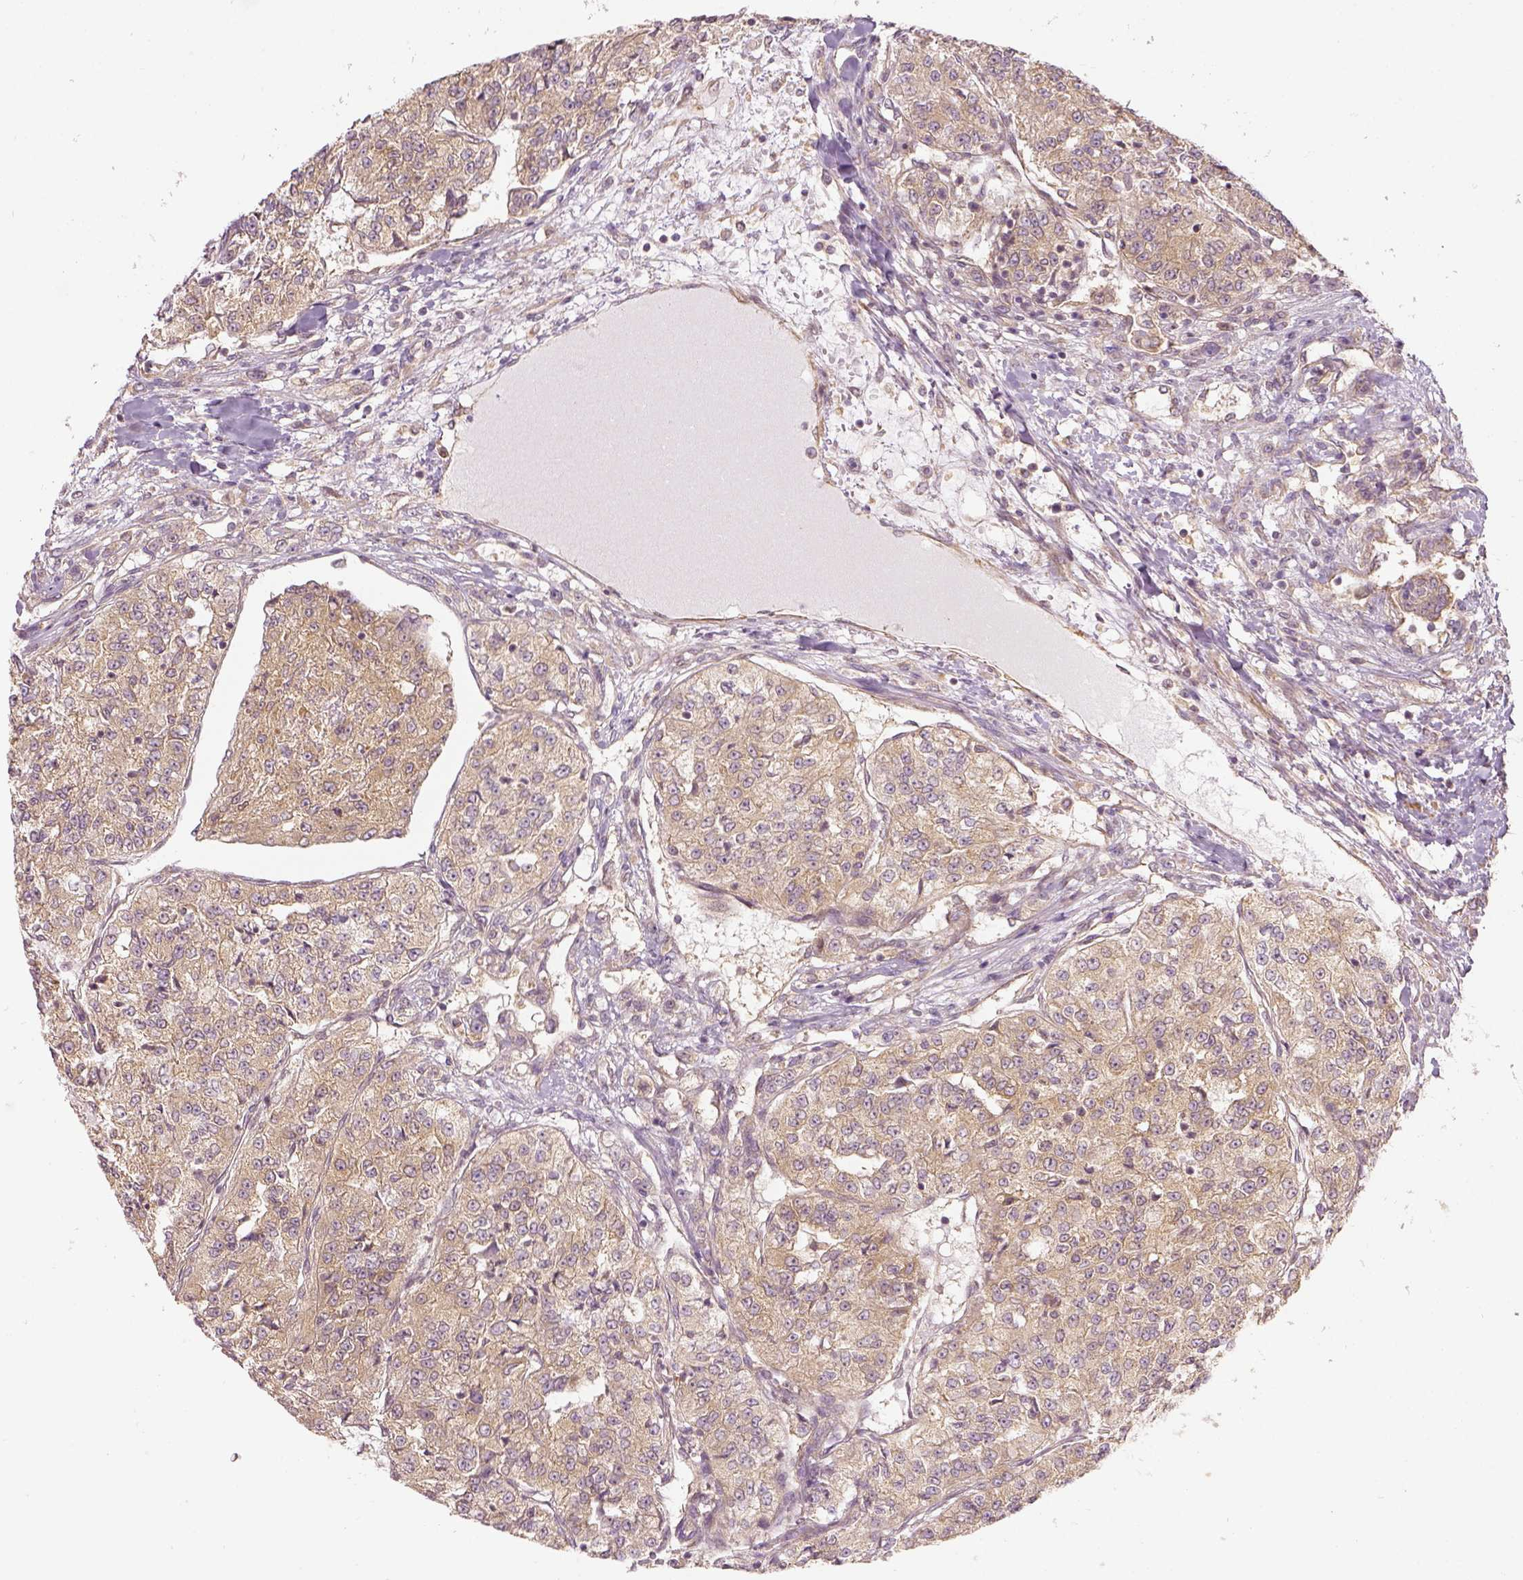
{"staining": {"intensity": "weak", "quantity": ">75%", "location": "cytoplasmic/membranous"}, "tissue": "renal cancer", "cell_type": "Tumor cells", "image_type": "cancer", "snomed": [{"axis": "morphology", "description": "Adenocarcinoma, NOS"}, {"axis": "topography", "description": "Kidney"}], "caption": "An immunohistochemistry photomicrograph of neoplastic tissue is shown. Protein staining in brown labels weak cytoplasmic/membranous positivity in renal cancer (adenocarcinoma) within tumor cells.", "gene": "PAIP1", "patient": {"sex": "female", "age": 63}}